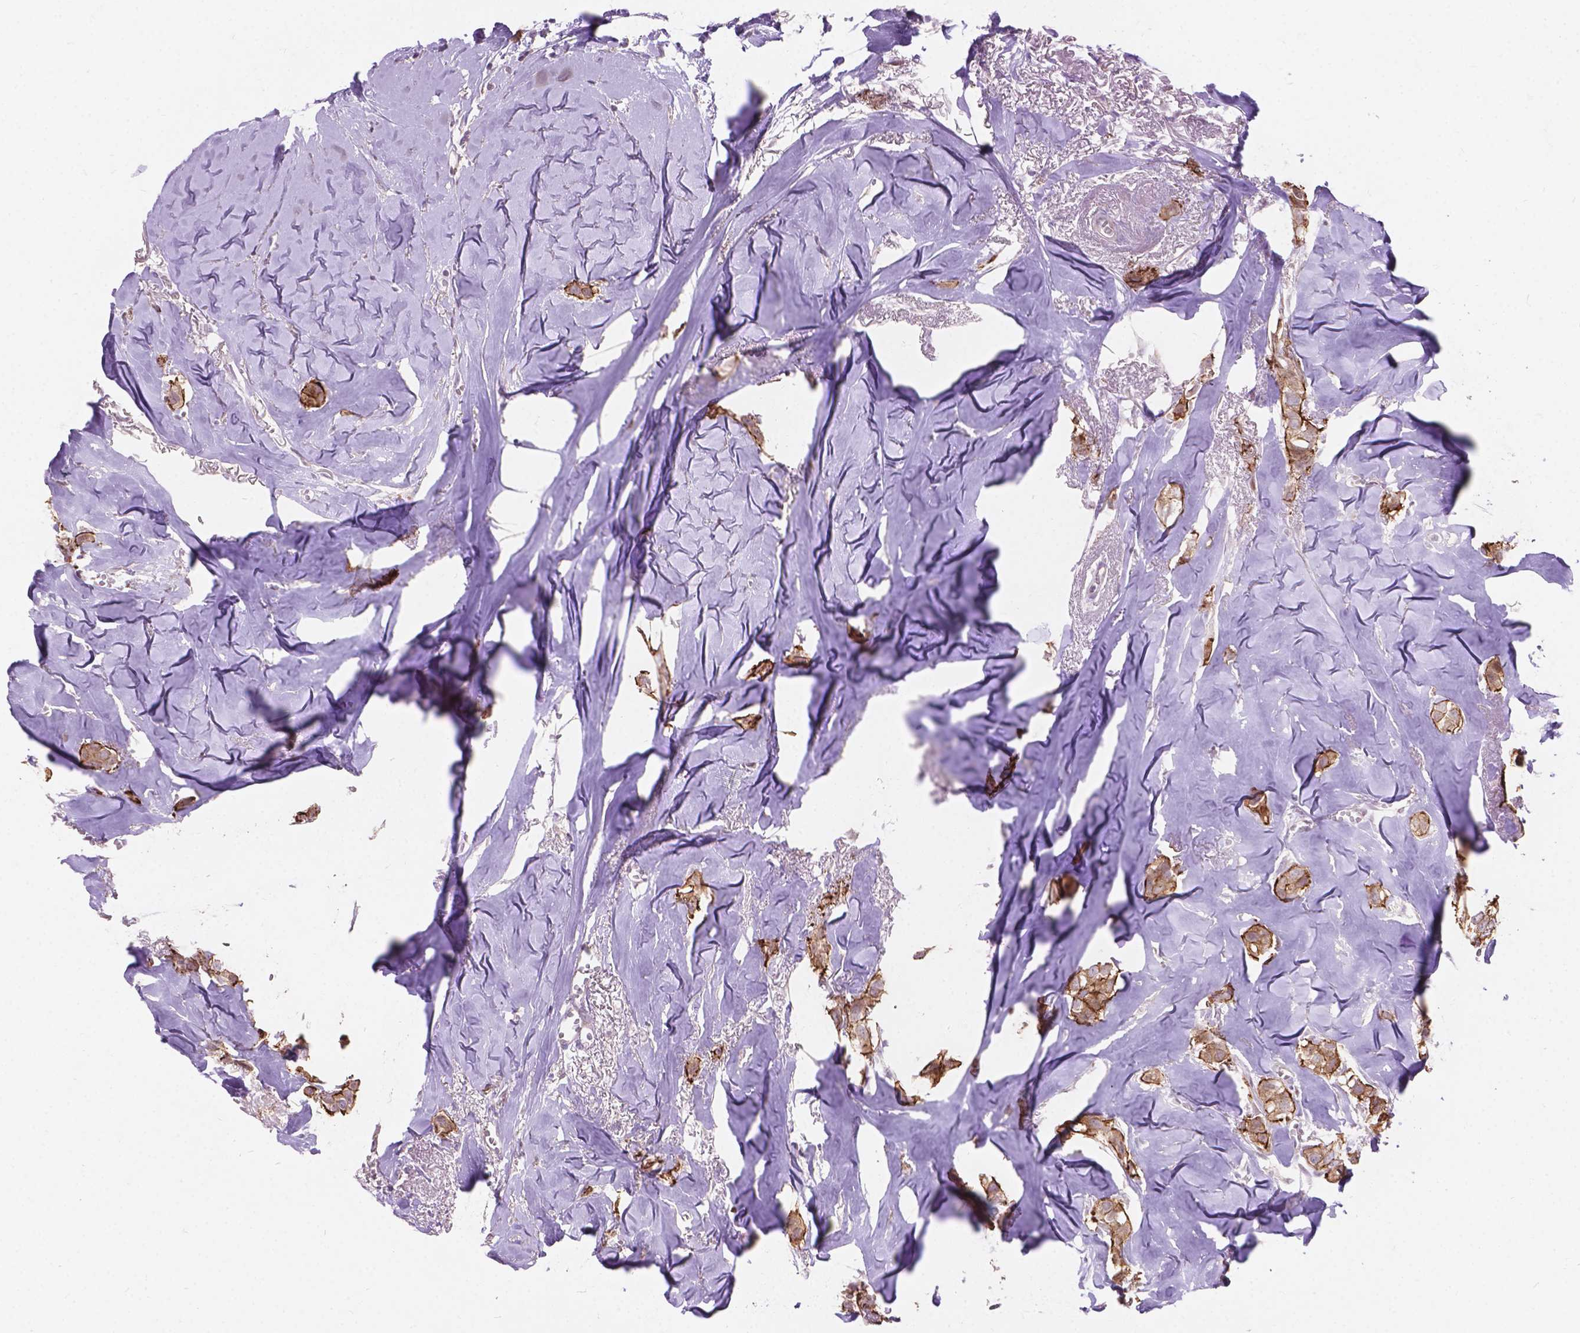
{"staining": {"intensity": "moderate", "quantity": "25%-75%", "location": "cytoplasmic/membranous"}, "tissue": "breast cancer", "cell_type": "Tumor cells", "image_type": "cancer", "snomed": [{"axis": "morphology", "description": "Duct carcinoma"}, {"axis": "topography", "description": "Breast"}], "caption": "Immunohistochemistry (IHC) (DAB) staining of human invasive ductal carcinoma (breast) reveals moderate cytoplasmic/membranous protein positivity in approximately 25%-75% of tumor cells. Using DAB (3,3'-diaminobenzidine) (brown) and hematoxylin (blue) stains, captured at high magnification using brightfield microscopy.", "gene": "MYH14", "patient": {"sex": "female", "age": 85}}